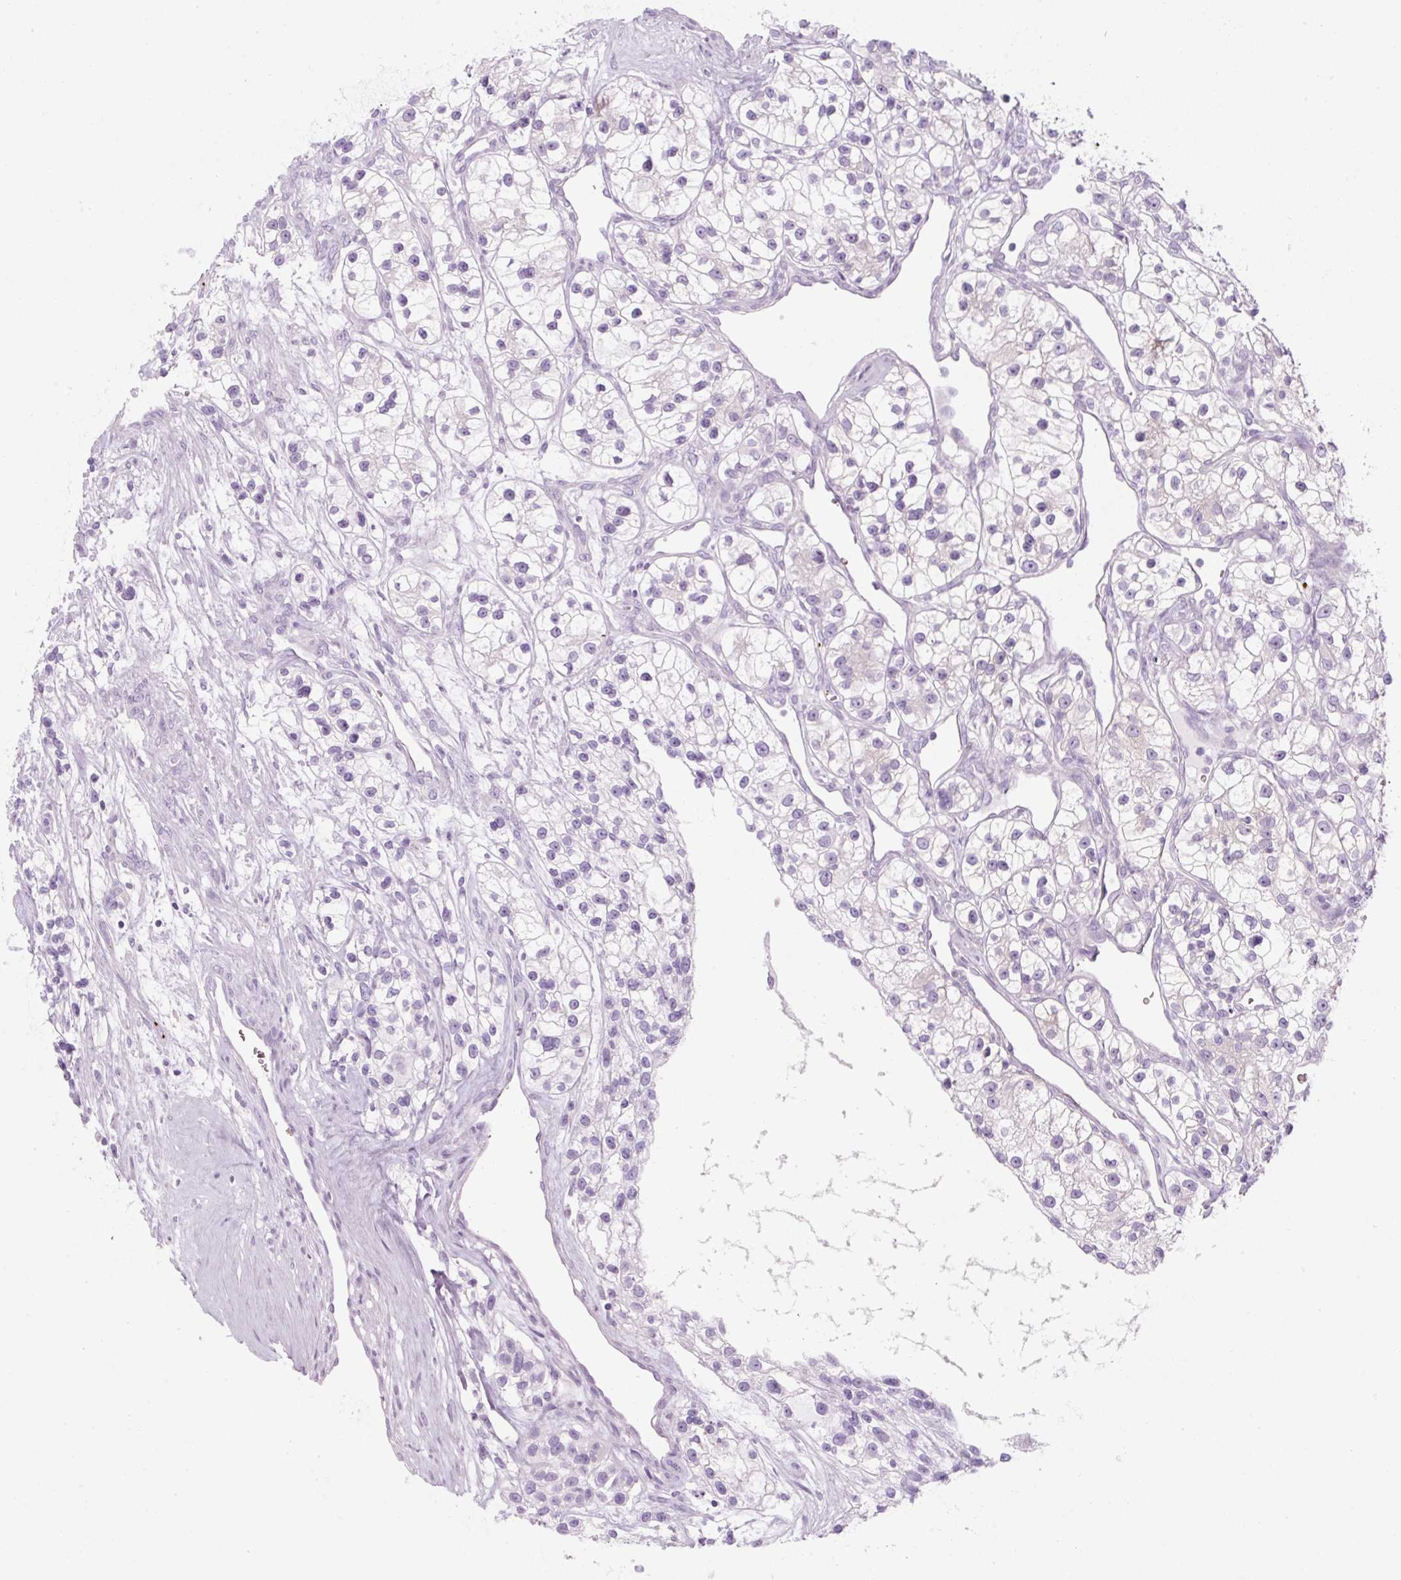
{"staining": {"intensity": "negative", "quantity": "none", "location": "none"}, "tissue": "renal cancer", "cell_type": "Tumor cells", "image_type": "cancer", "snomed": [{"axis": "morphology", "description": "Adenocarcinoma, NOS"}, {"axis": "topography", "description": "Kidney"}], "caption": "Protein analysis of renal cancer (adenocarcinoma) displays no significant staining in tumor cells. (IHC, brightfield microscopy, high magnification).", "gene": "PF4V1", "patient": {"sex": "female", "age": 57}}